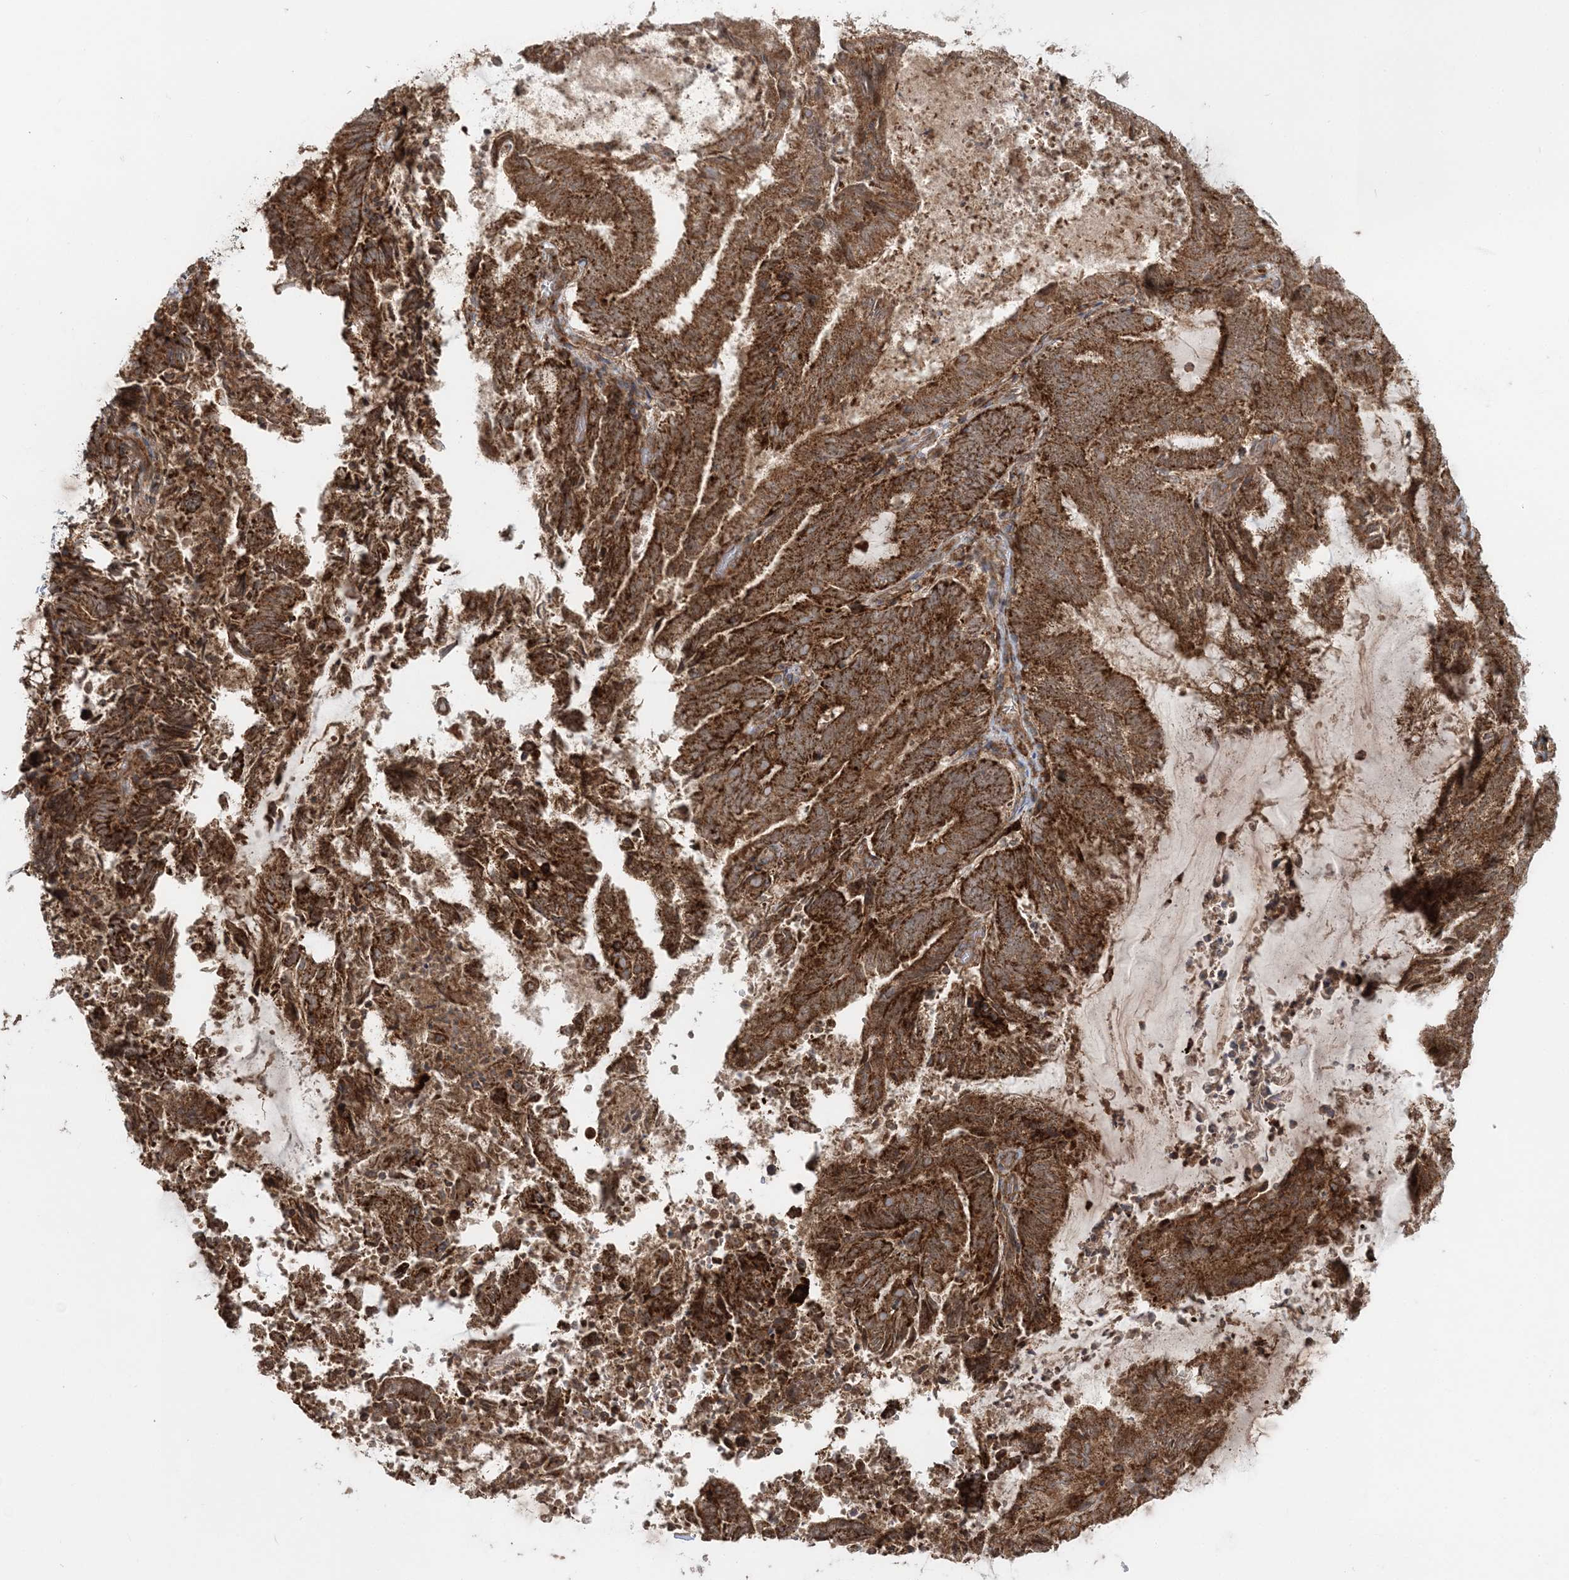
{"staining": {"intensity": "strong", "quantity": ">75%", "location": "cytoplasmic/membranous"}, "tissue": "endometrial cancer", "cell_type": "Tumor cells", "image_type": "cancer", "snomed": [{"axis": "morphology", "description": "Adenocarcinoma, NOS"}, {"axis": "topography", "description": "Endometrium"}], "caption": "IHC image of human adenocarcinoma (endometrial) stained for a protein (brown), which reveals high levels of strong cytoplasmic/membranous positivity in about >75% of tumor cells.", "gene": "LRPPRC", "patient": {"sex": "female", "age": 80}}